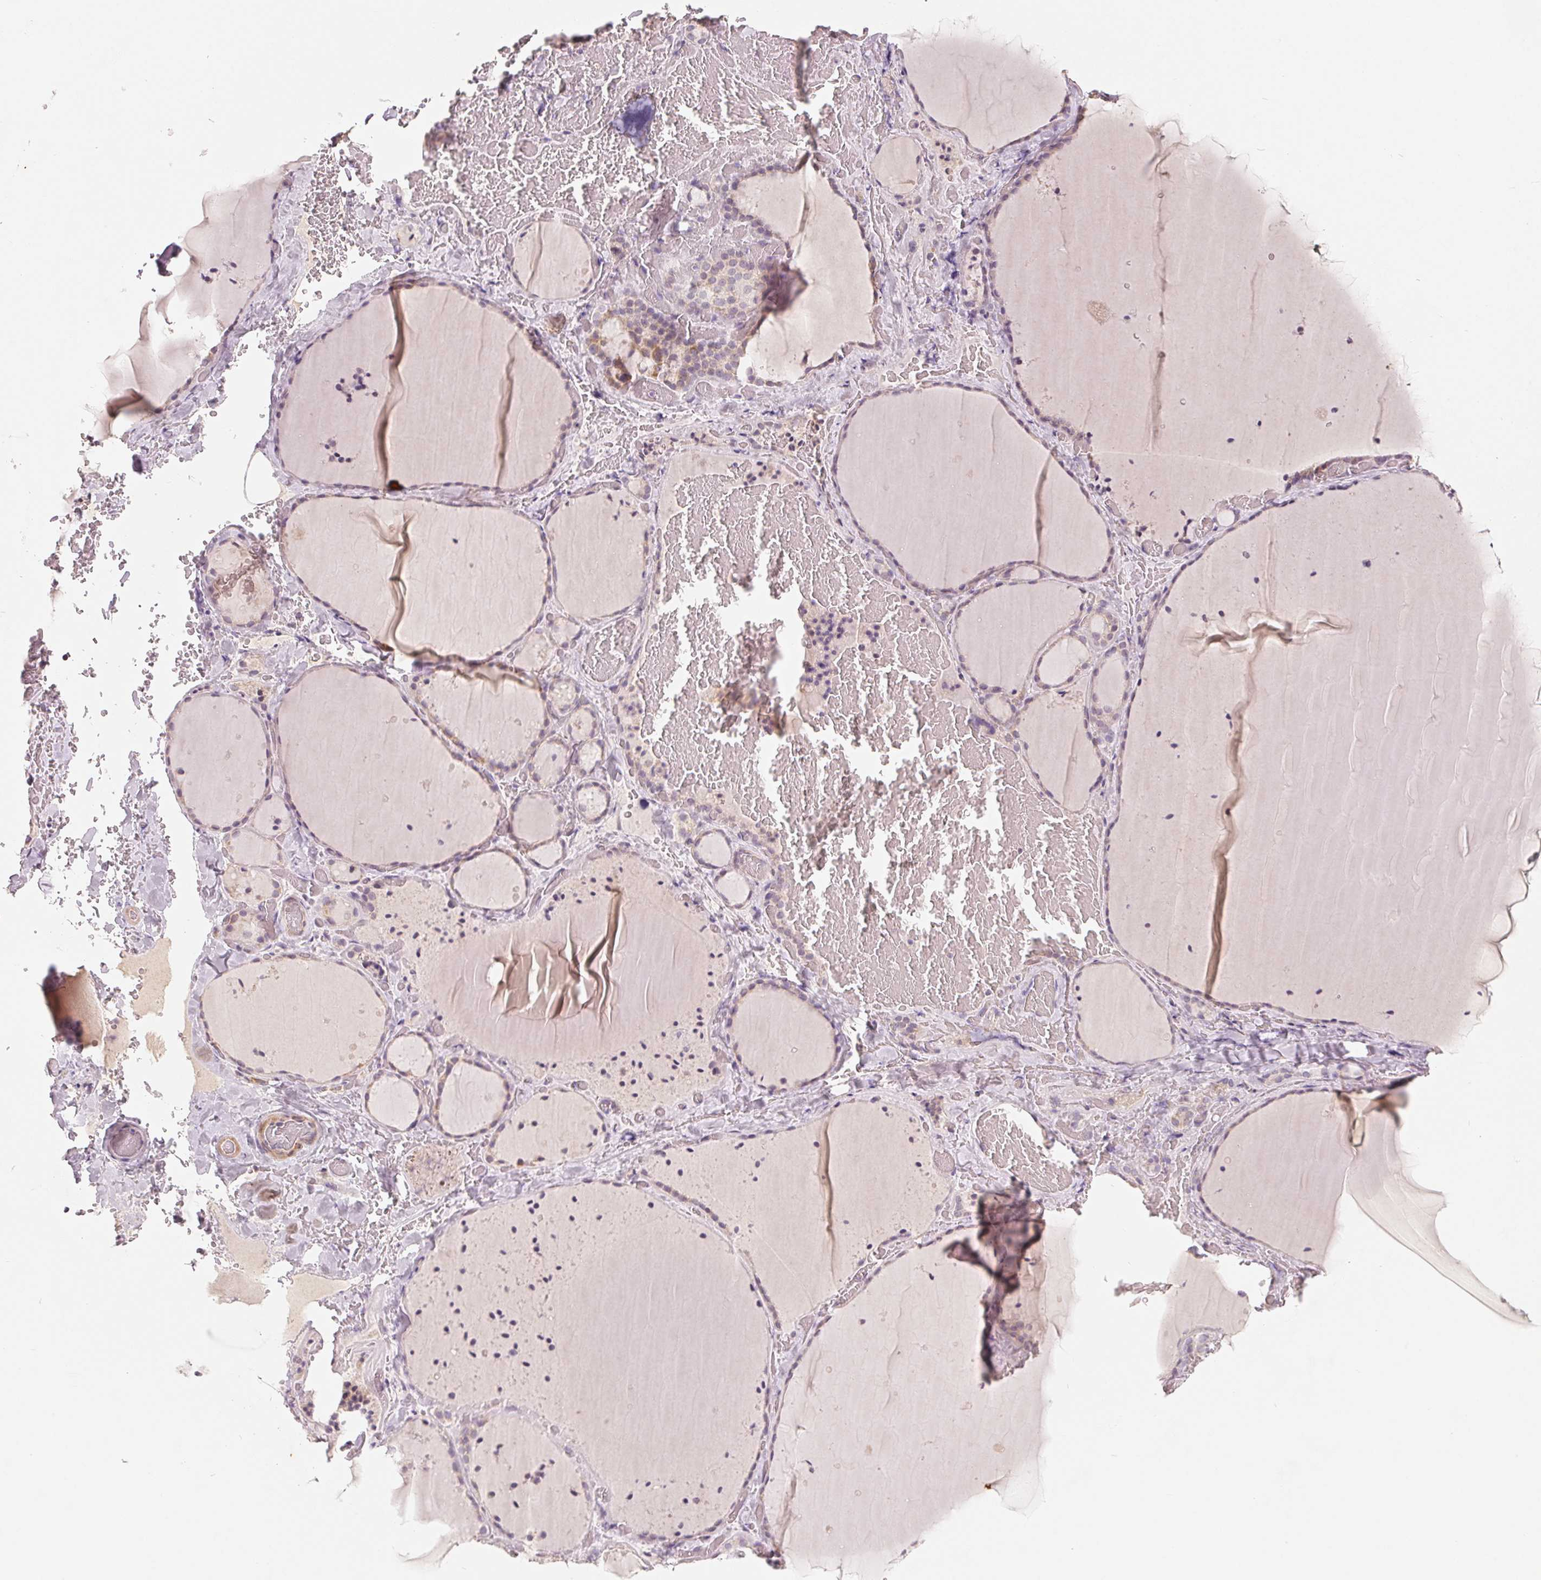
{"staining": {"intensity": "moderate", "quantity": "<25%", "location": "cytoplasmic/membranous"}, "tissue": "thyroid gland", "cell_type": "Glandular cells", "image_type": "normal", "snomed": [{"axis": "morphology", "description": "Normal tissue, NOS"}, {"axis": "topography", "description": "Thyroid gland"}], "caption": "DAB (3,3'-diaminobenzidine) immunohistochemical staining of normal human thyroid gland displays moderate cytoplasmic/membranous protein expression in approximately <25% of glandular cells.", "gene": "GHITM", "patient": {"sex": "female", "age": 36}}